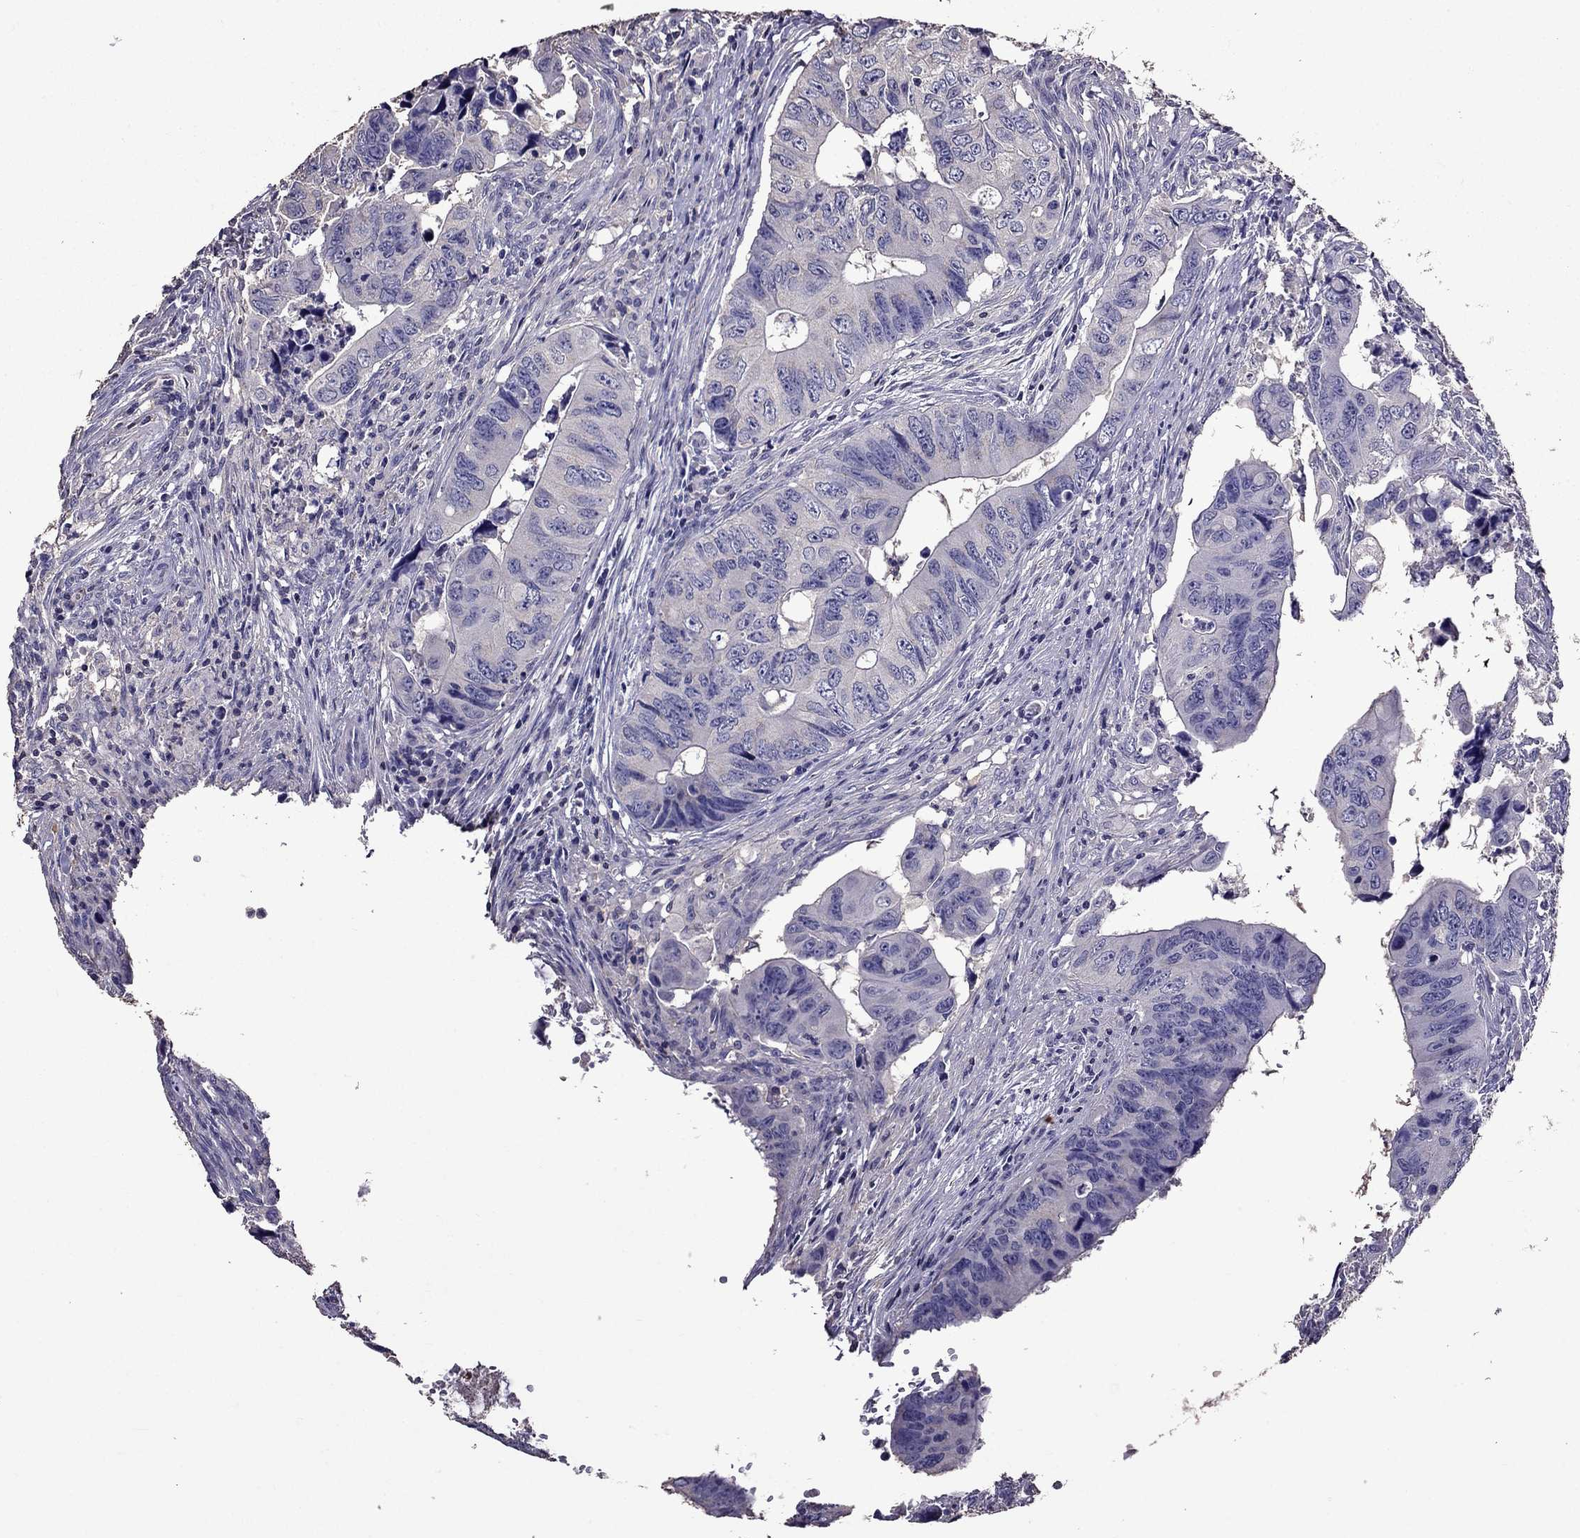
{"staining": {"intensity": "negative", "quantity": "none", "location": "none"}, "tissue": "colorectal cancer", "cell_type": "Tumor cells", "image_type": "cancer", "snomed": [{"axis": "morphology", "description": "Adenocarcinoma, NOS"}, {"axis": "topography", "description": "Colon"}], "caption": "The micrograph shows no staining of tumor cells in colorectal adenocarcinoma.", "gene": "NKX3-1", "patient": {"sex": "female", "age": 82}}